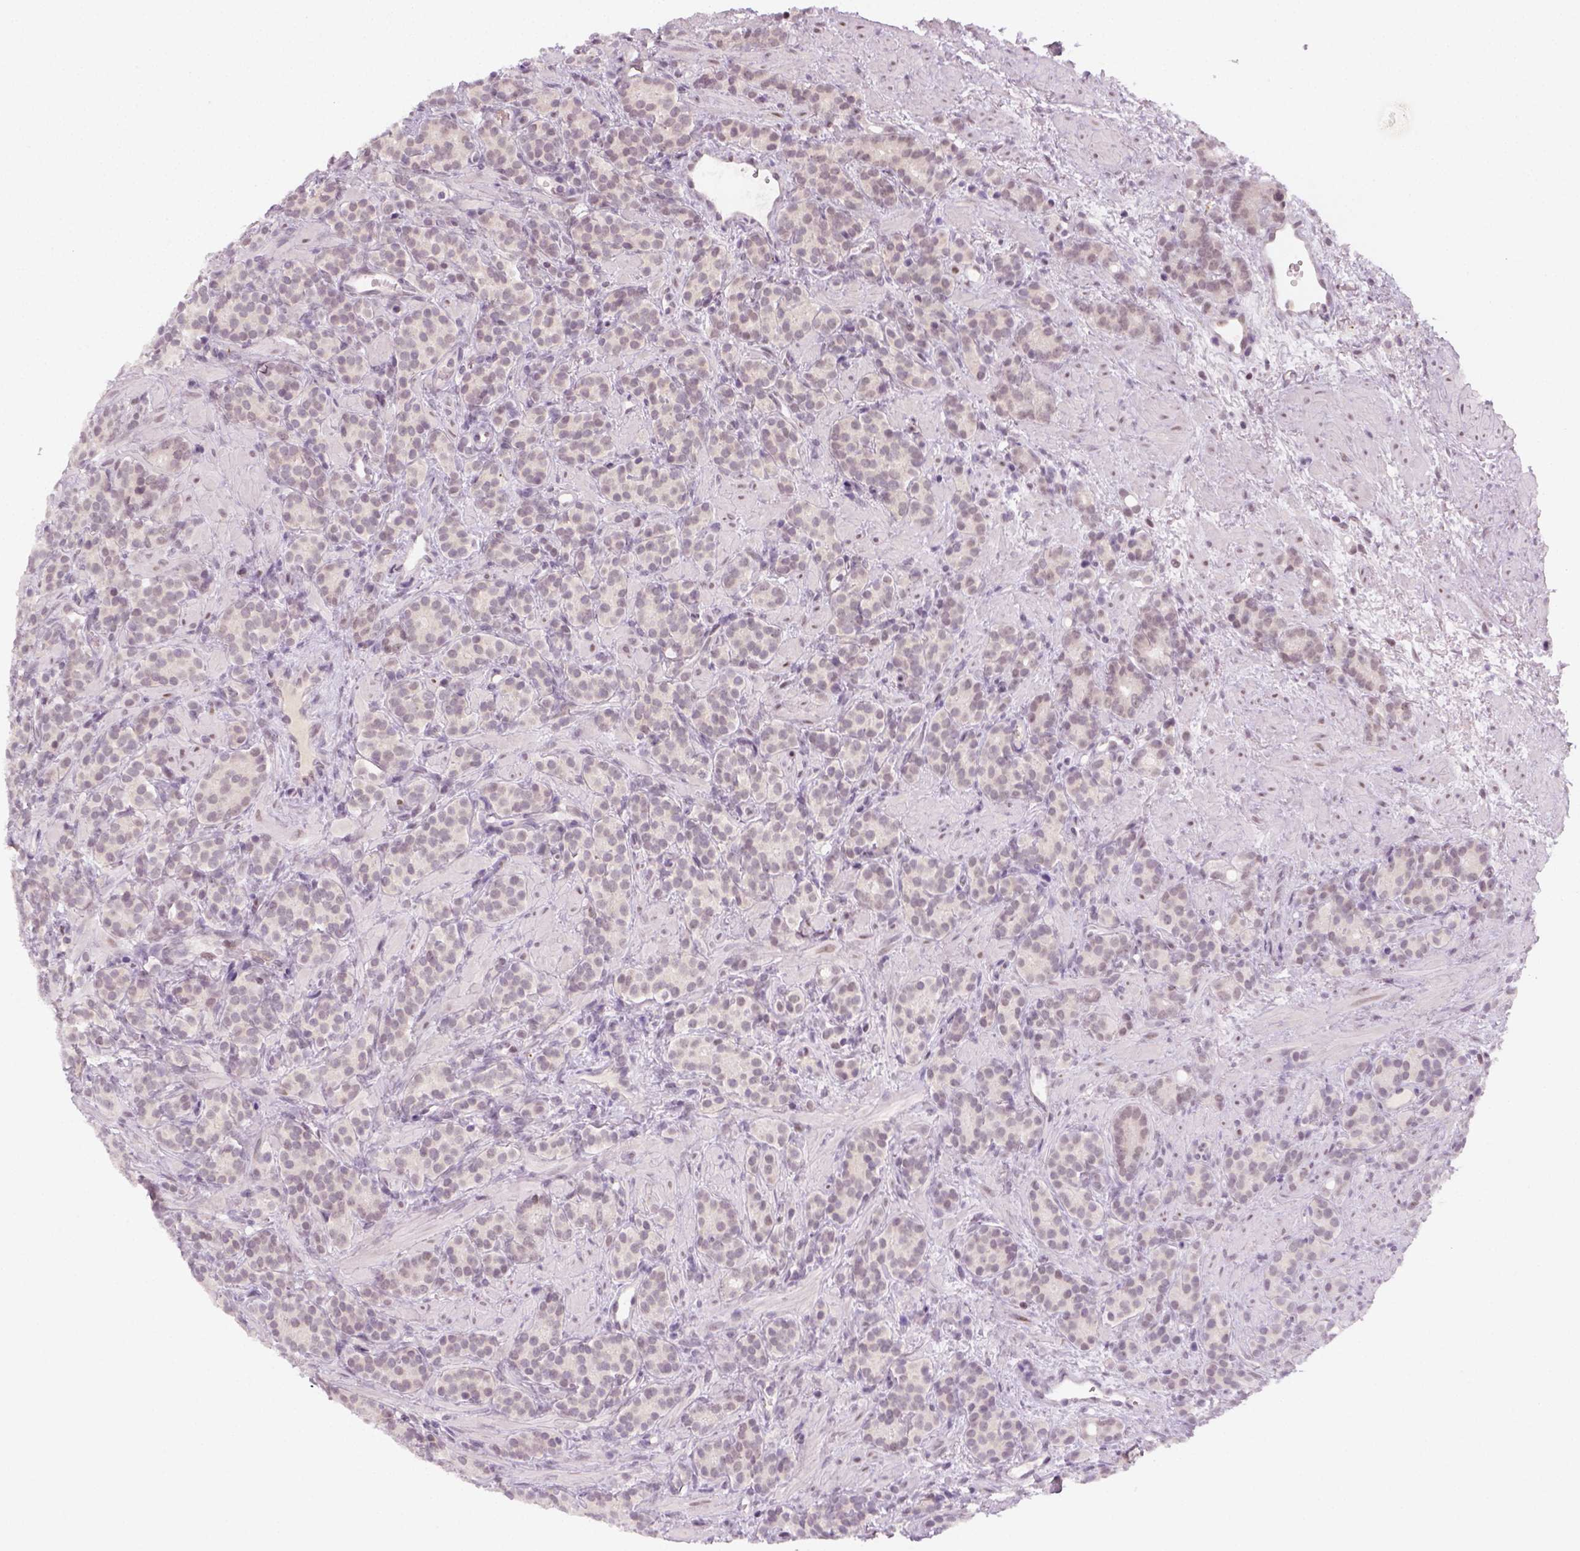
{"staining": {"intensity": "negative", "quantity": "none", "location": "none"}, "tissue": "prostate cancer", "cell_type": "Tumor cells", "image_type": "cancer", "snomed": [{"axis": "morphology", "description": "Adenocarcinoma, High grade"}, {"axis": "topography", "description": "Prostate"}], "caption": "There is no significant staining in tumor cells of prostate cancer (adenocarcinoma (high-grade)).", "gene": "MAGEB3", "patient": {"sex": "male", "age": 84}}